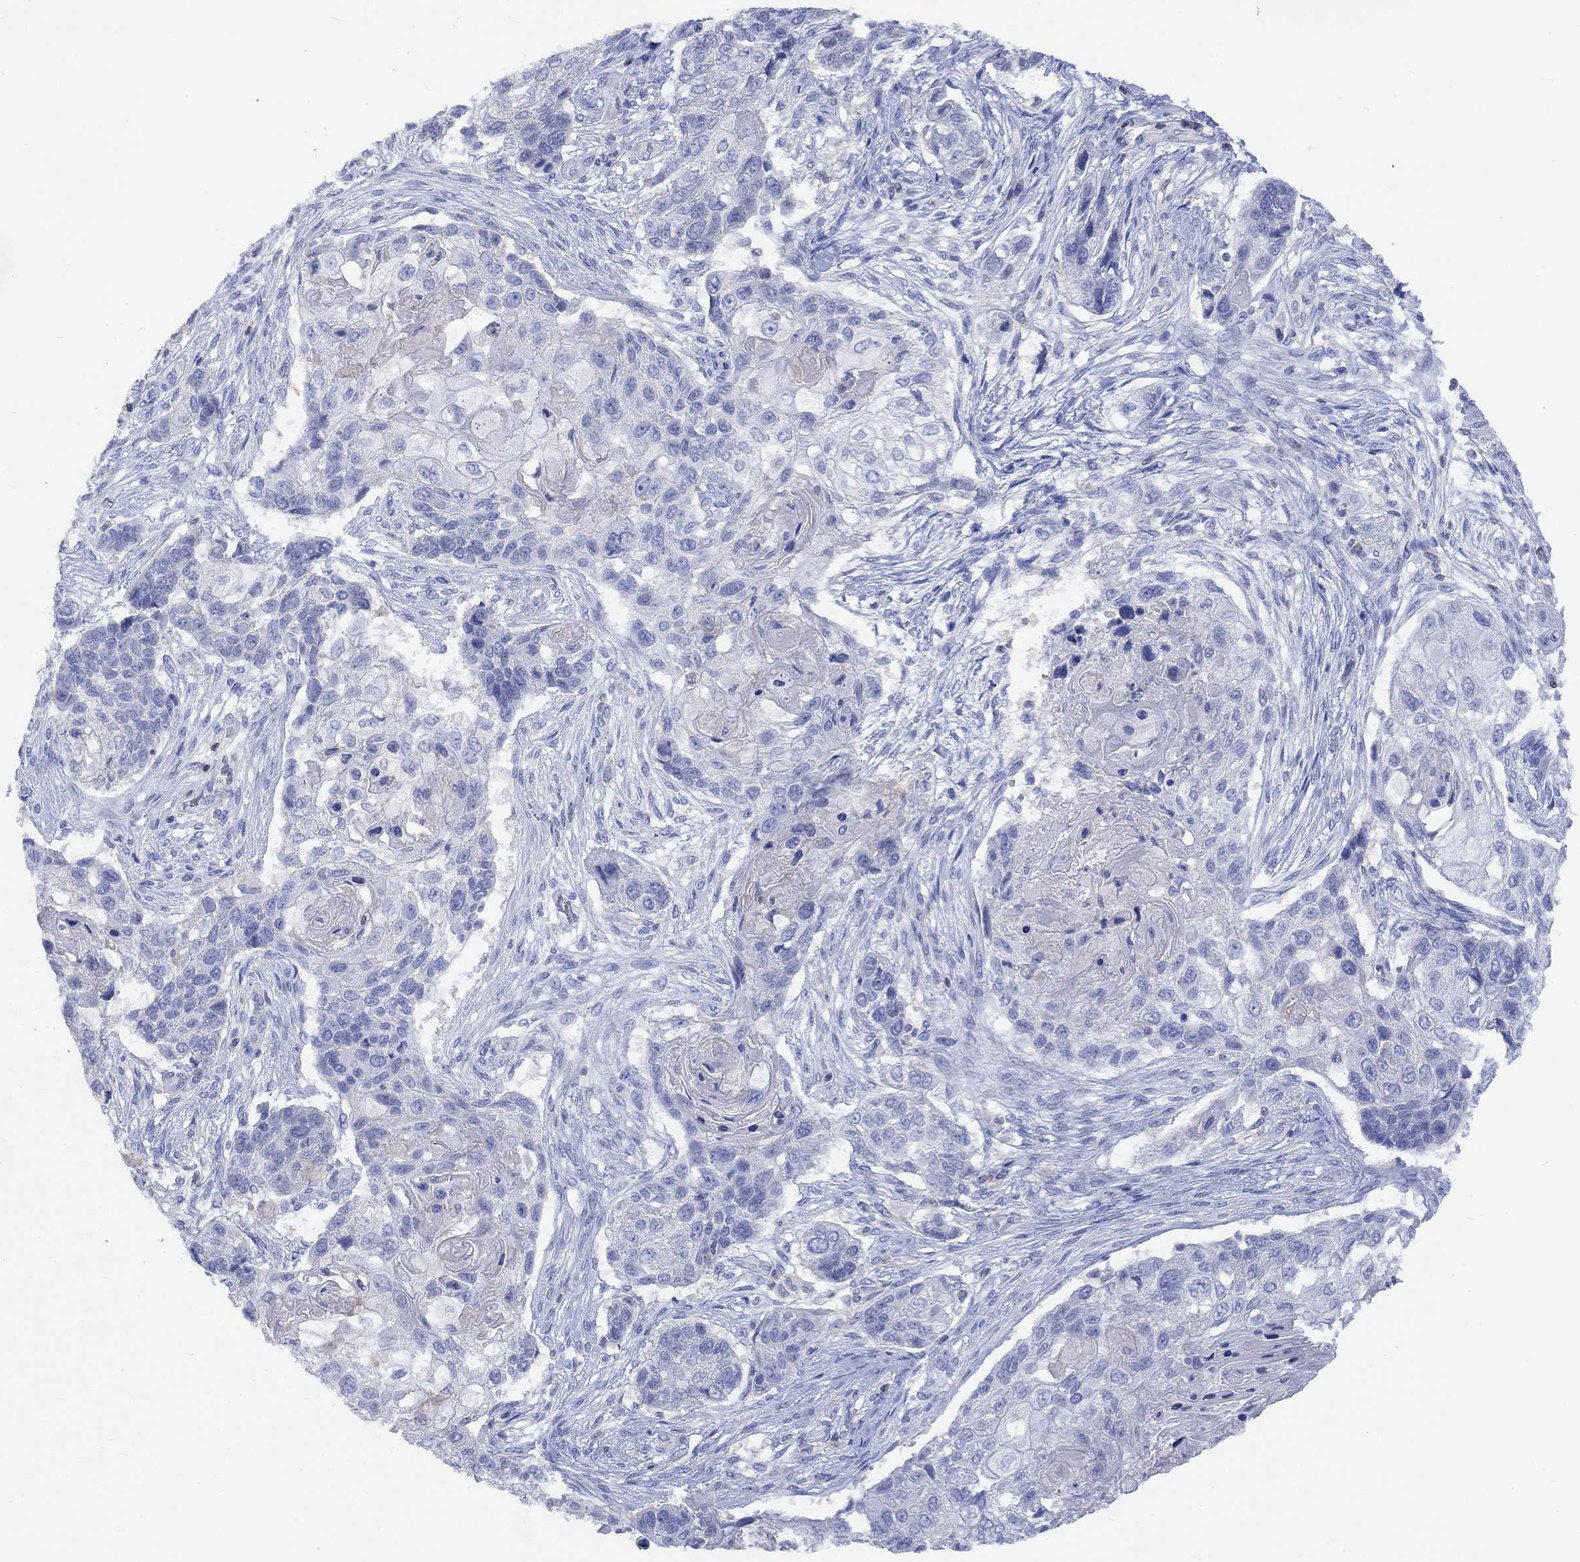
{"staining": {"intensity": "negative", "quantity": "none", "location": "none"}, "tissue": "lung cancer", "cell_type": "Tumor cells", "image_type": "cancer", "snomed": [{"axis": "morphology", "description": "Normal tissue, NOS"}, {"axis": "morphology", "description": "Squamous cell carcinoma, NOS"}, {"axis": "topography", "description": "Bronchus"}, {"axis": "topography", "description": "Lung"}], "caption": "This is an IHC photomicrograph of human lung squamous cell carcinoma. There is no positivity in tumor cells.", "gene": "GCM1", "patient": {"sex": "male", "age": 69}}